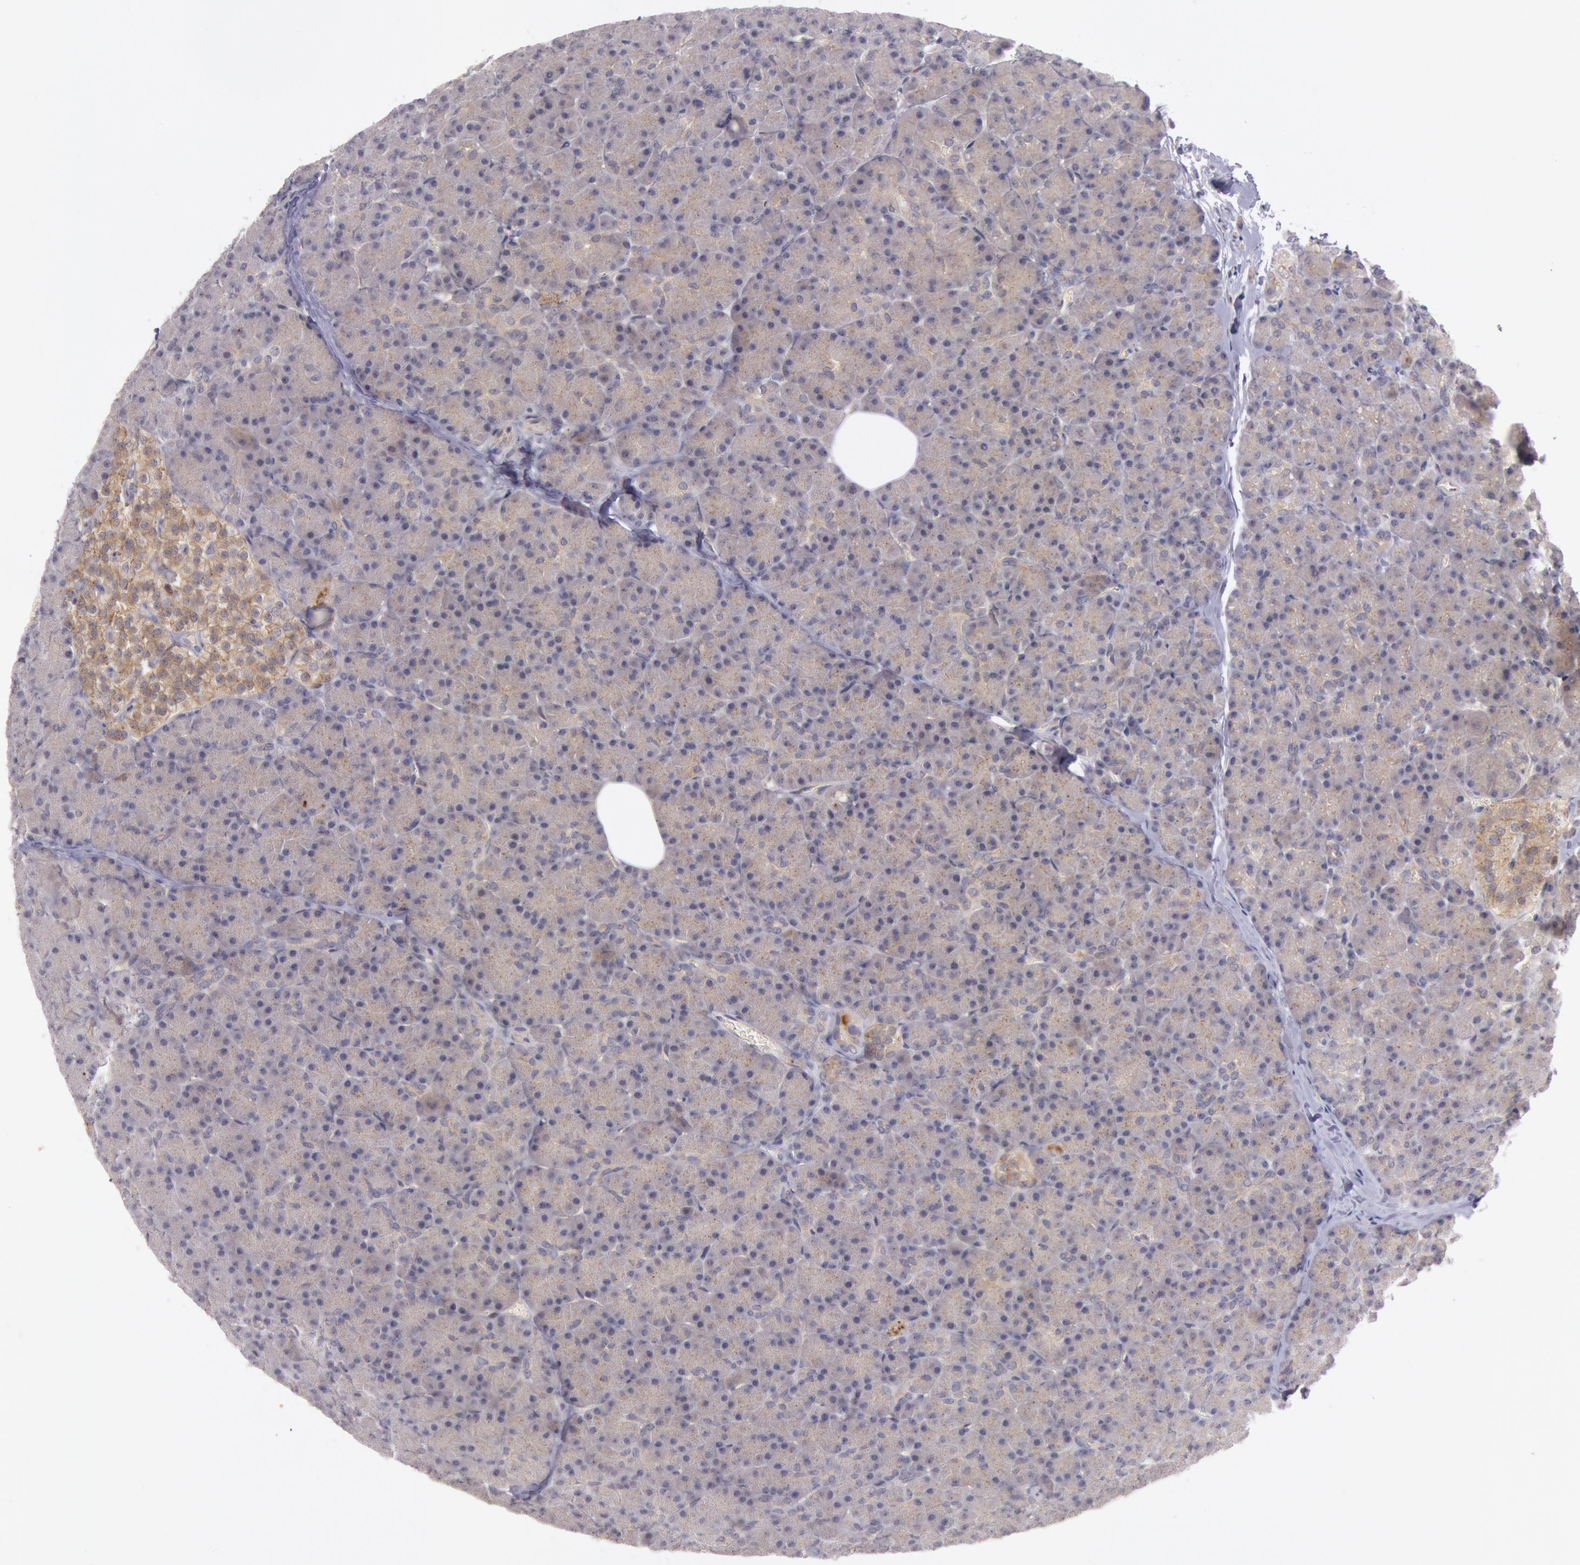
{"staining": {"intensity": "weak", "quantity": ">75%", "location": "cytoplasmic/membranous"}, "tissue": "pancreas", "cell_type": "Exocrine glandular cells", "image_type": "normal", "snomed": [{"axis": "morphology", "description": "Normal tissue, NOS"}, {"axis": "topography", "description": "Pancreas"}], "caption": "A low amount of weak cytoplasmic/membranous positivity is appreciated in about >75% of exocrine glandular cells in unremarkable pancreas.", "gene": "TRIB2", "patient": {"sex": "female", "age": 43}}